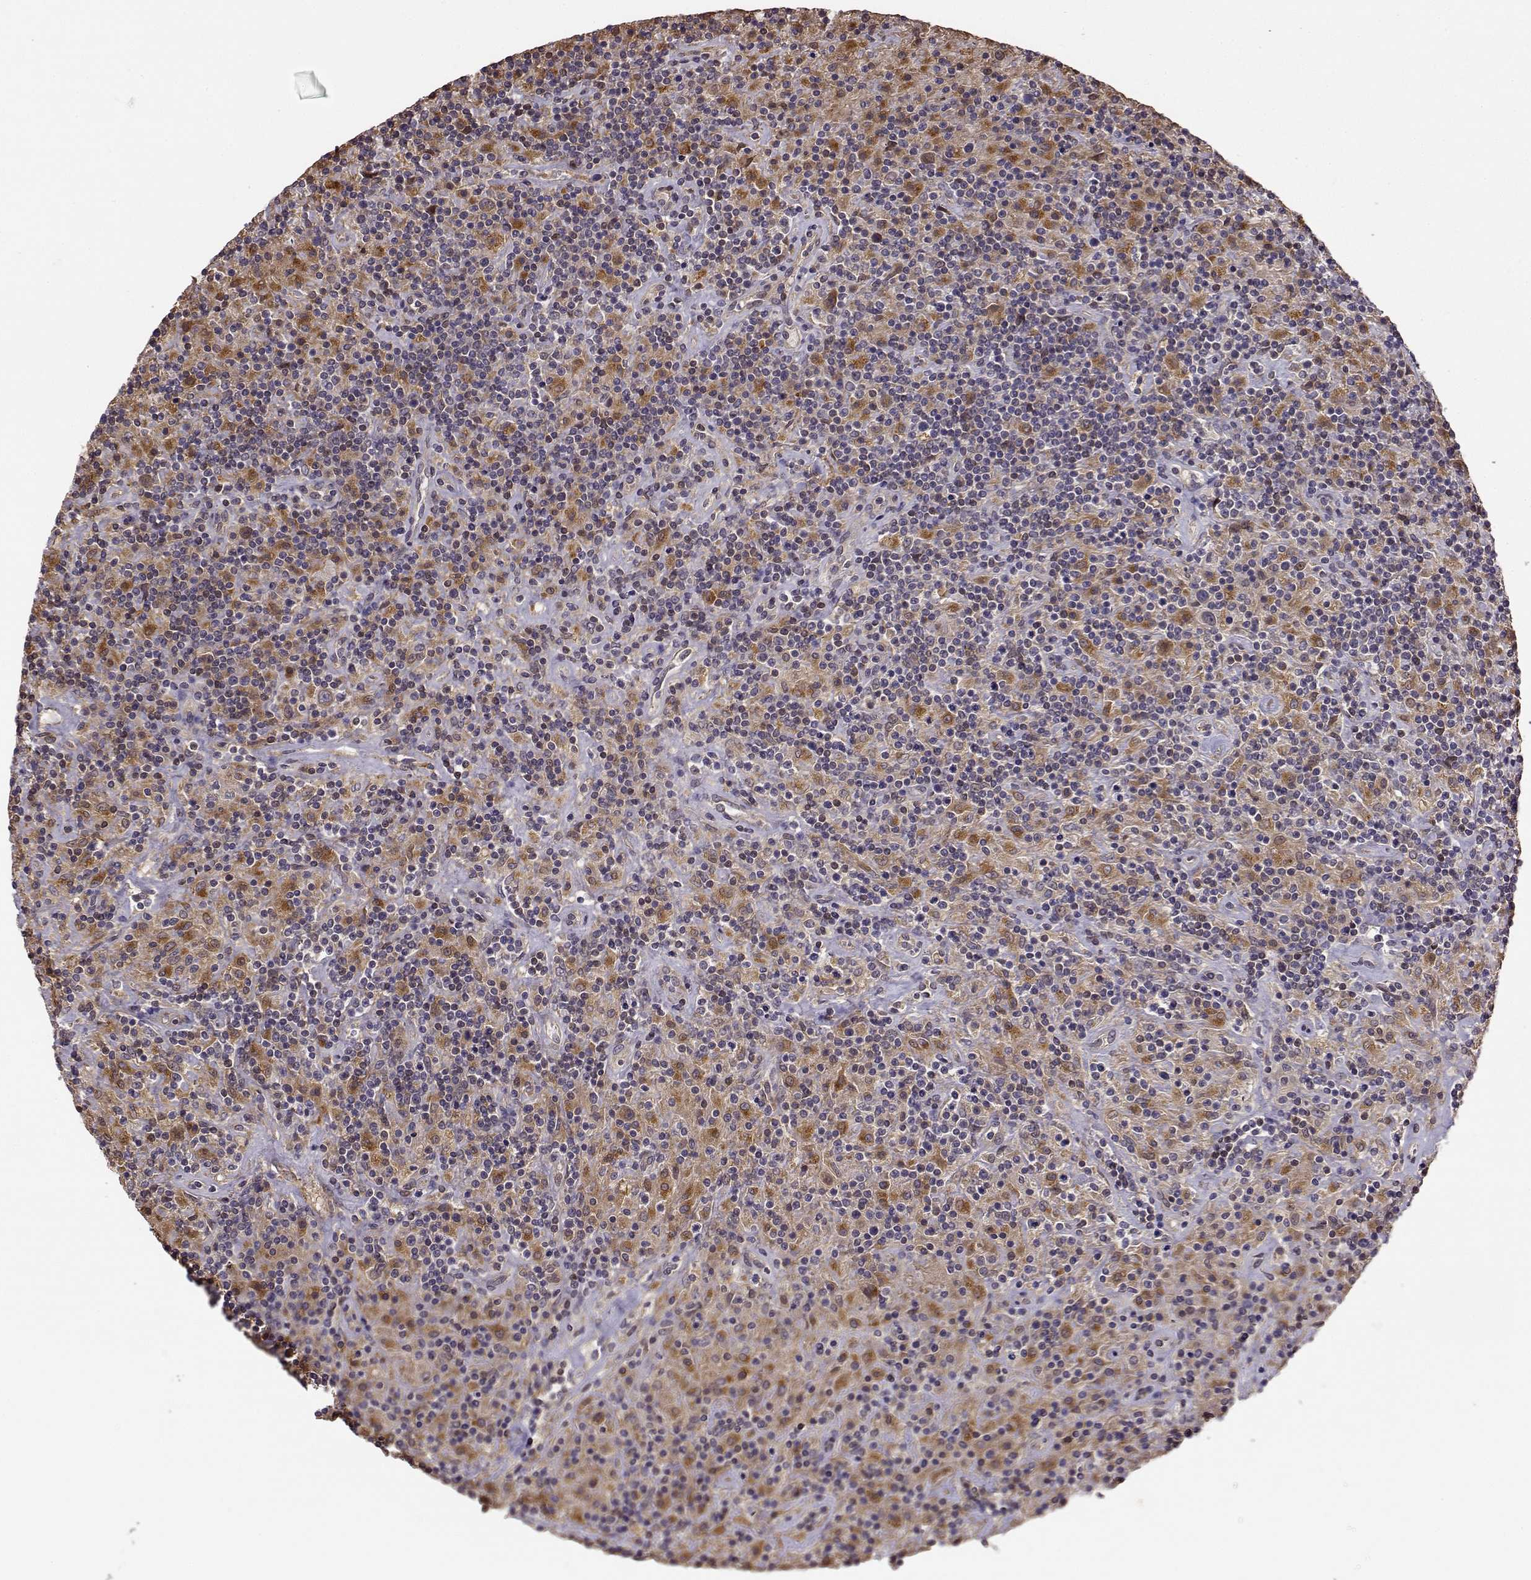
{"staining": {"intensity": "moderate", "quantity": ">75%", "location": "cytoplasmic/membranous"}, "tissue": "lymphoma", "cell_type": "Tumor cells", "image_type": "cancer", "snomed": [{"axis": "morphology", "description": "Hodgkin's disease, NOS"}, {"axis": "topography", "description": "Lymph node"}], "caption": "Immunohistochemistry (IHC) of Hodgkin's disease demonstrates medium levels of moderate cytoplasmic/membranous staining in about >75% of tumor cells.", "gene": "CRIM1", "patient": {"sex": "male", "age": 70}}